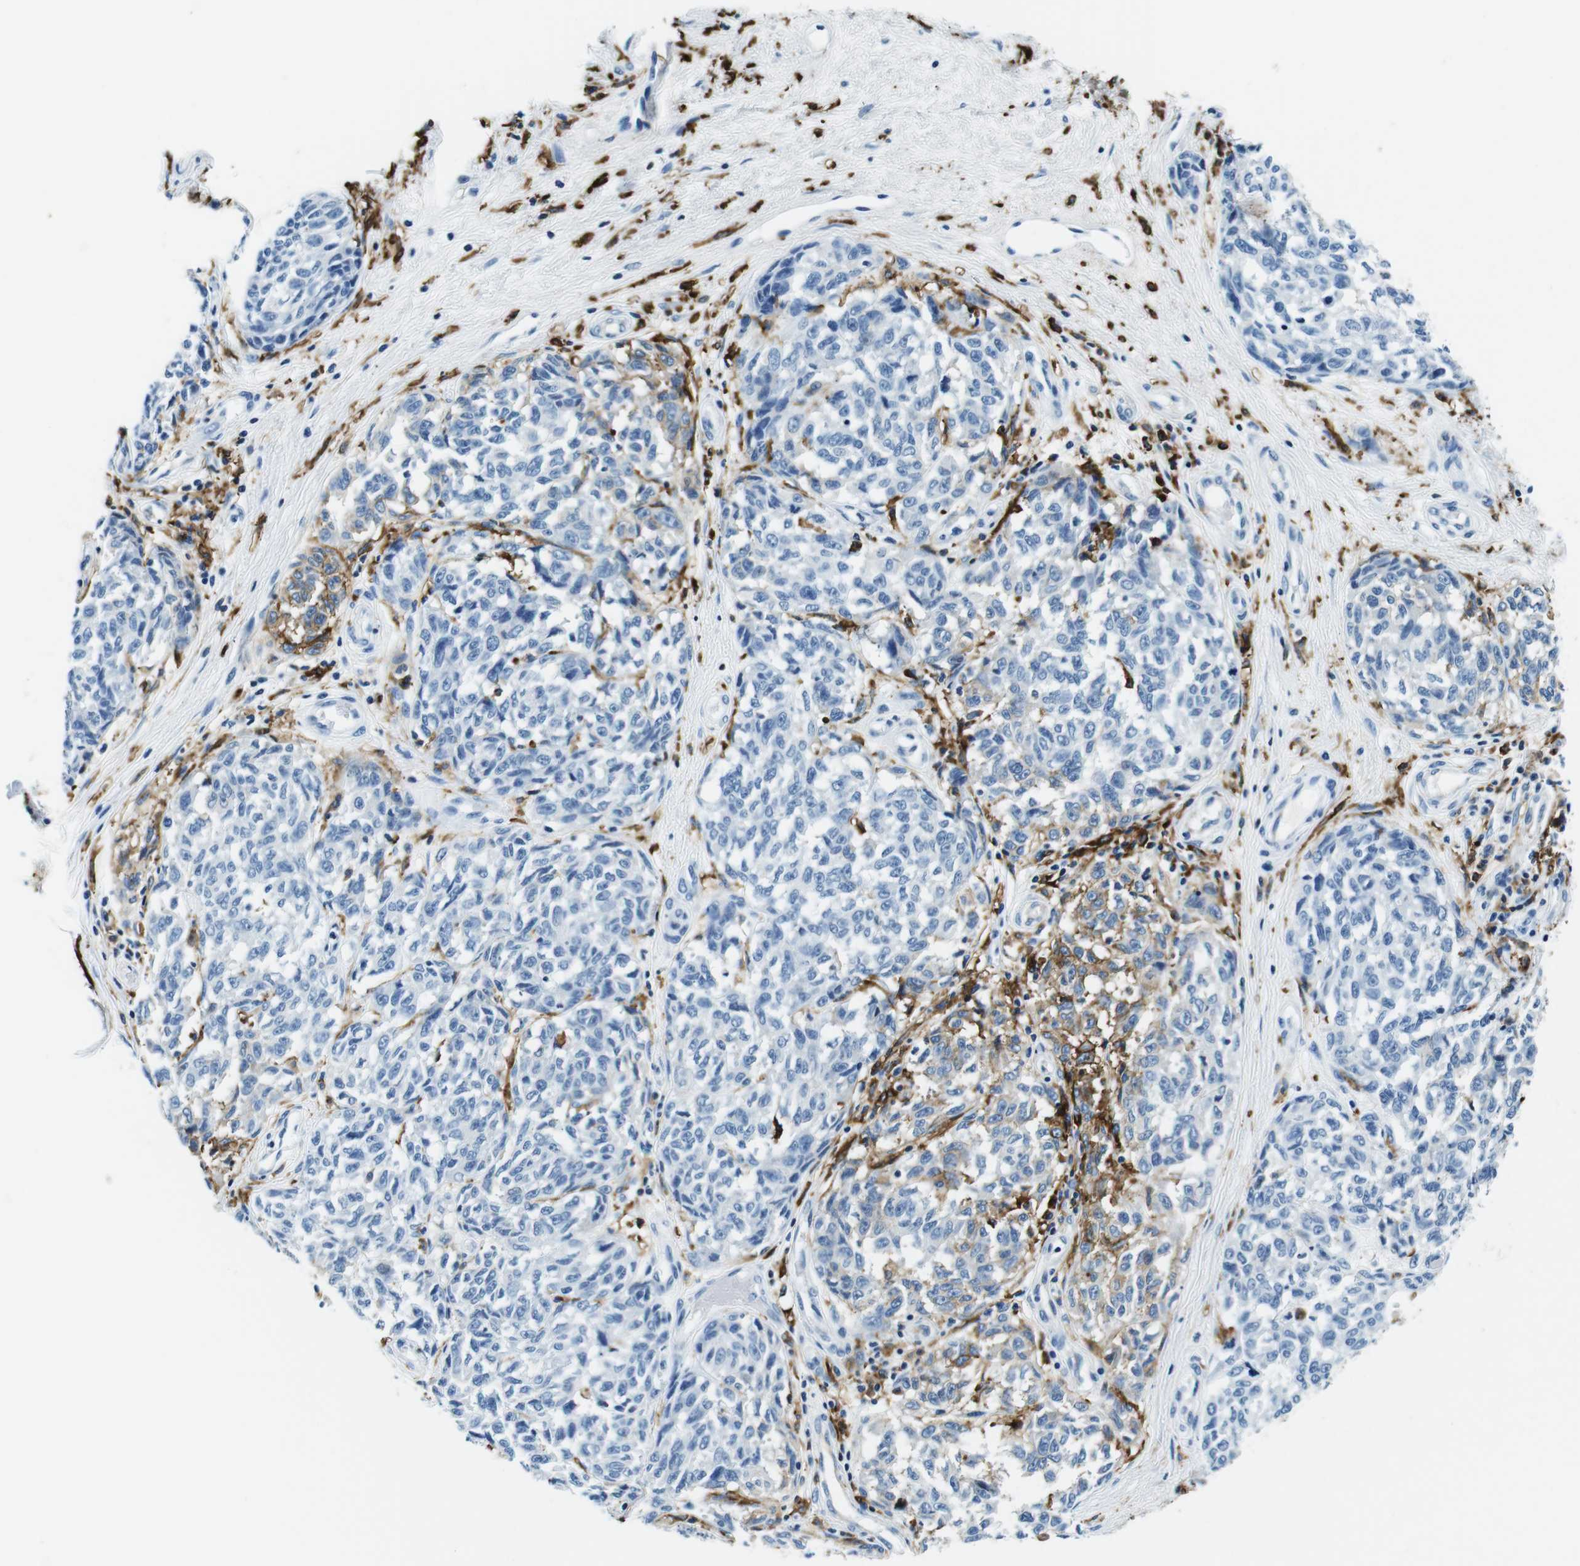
{"staining": {"intensity": "moderate", "quantity": "<25%", "location": "cytoplasmic/membranous"}, "tissue": "melanoma", "cell_type": "Tumor cells", "image_type": "cancer", "snomed": [{"axis": "morphology", "description": "Malignant melanoma, NOS"}, {"axis": "topography", "description": "Skin"}], "caption": "Immunohistochemistry of human melanoma reveals low levels of moderate cytoplasmic/membranous staining in approximately <25% of tumor cells.", "gene": "HLA-DRB1", "patient": {"sex": "female", "age": 64}}